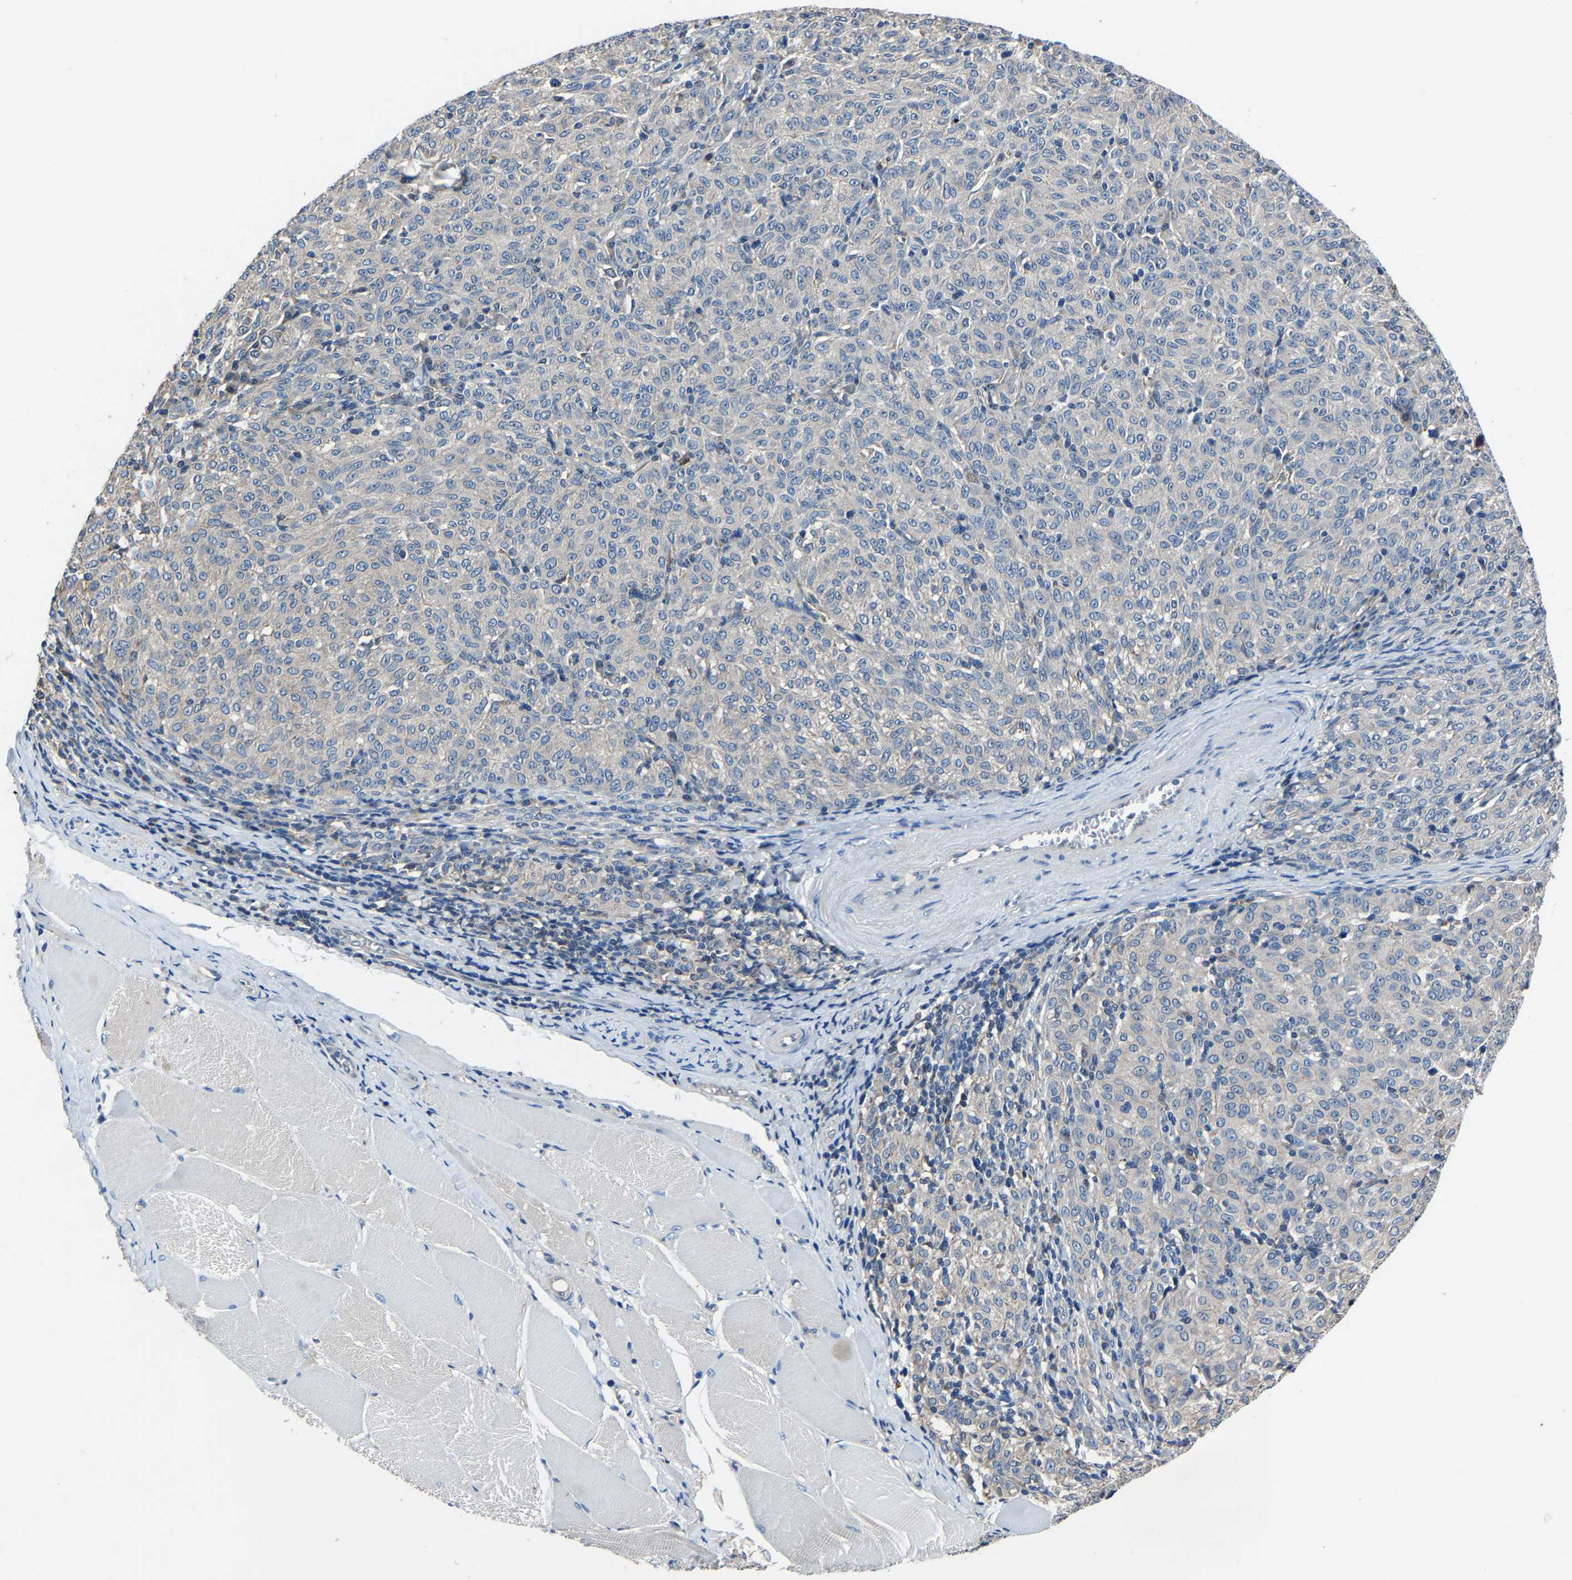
{"staining": {"intensity": "negative", "quantity": "none", "location": "none"}, "tissue": "melanoma", "cell_type": "Tumor cells", "image_type": "cancer", "snomed": [{"axis": "morphology", "description": "Malignant melanoma, NOS"}, {"axis": "topography", "description": "Skin"}], "caption": "The image demonstrates no significant staining in tumor cells of malignant melanoma.", "gene": "STRBP", "patient": {"sex": "female", "age": 72}}